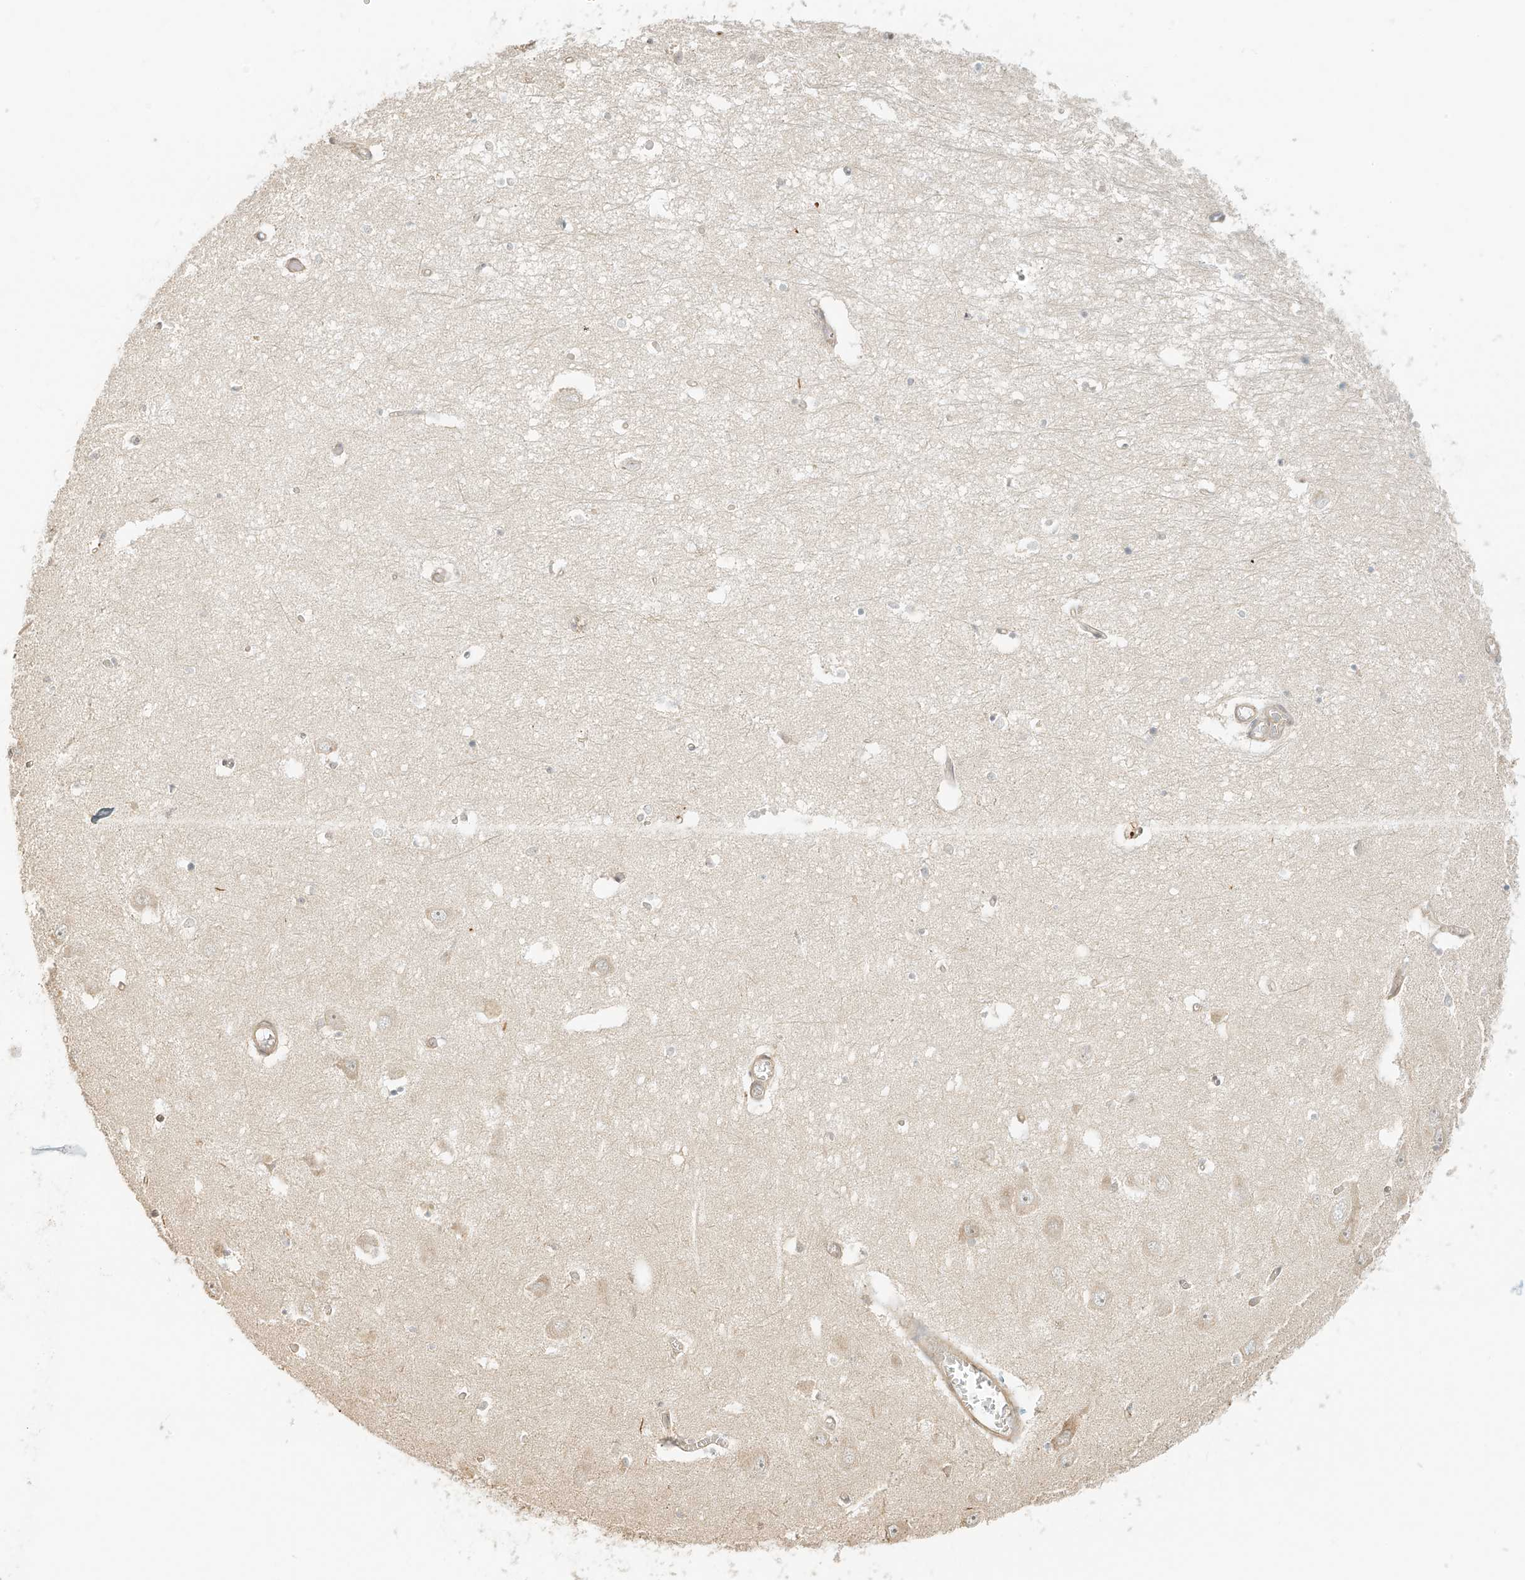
{"staining": {"intensity": "negative", "quantity": "none", "location": "none"}, "tissue": "hippocampus", "cell_type": "Glial cells", "image_type": "normal", "snomed": [{"axis": "morphology", "description": "Normal tissue, NOS"}, {"axis": "topography", "description": "Hippocampus"}], "caption": "A high-resolution histopathology image shows immunohistochemistry staining of benign hippocampus, which shows no significant positivity in glial cells. The staining is performed using DAB (3,3'-diaminobenzidine) brown chromogen with nuclei counter-stained in using hematoxylin.", "gene": "UPK1B", "patient": {"sex": "male", "age": 70}}